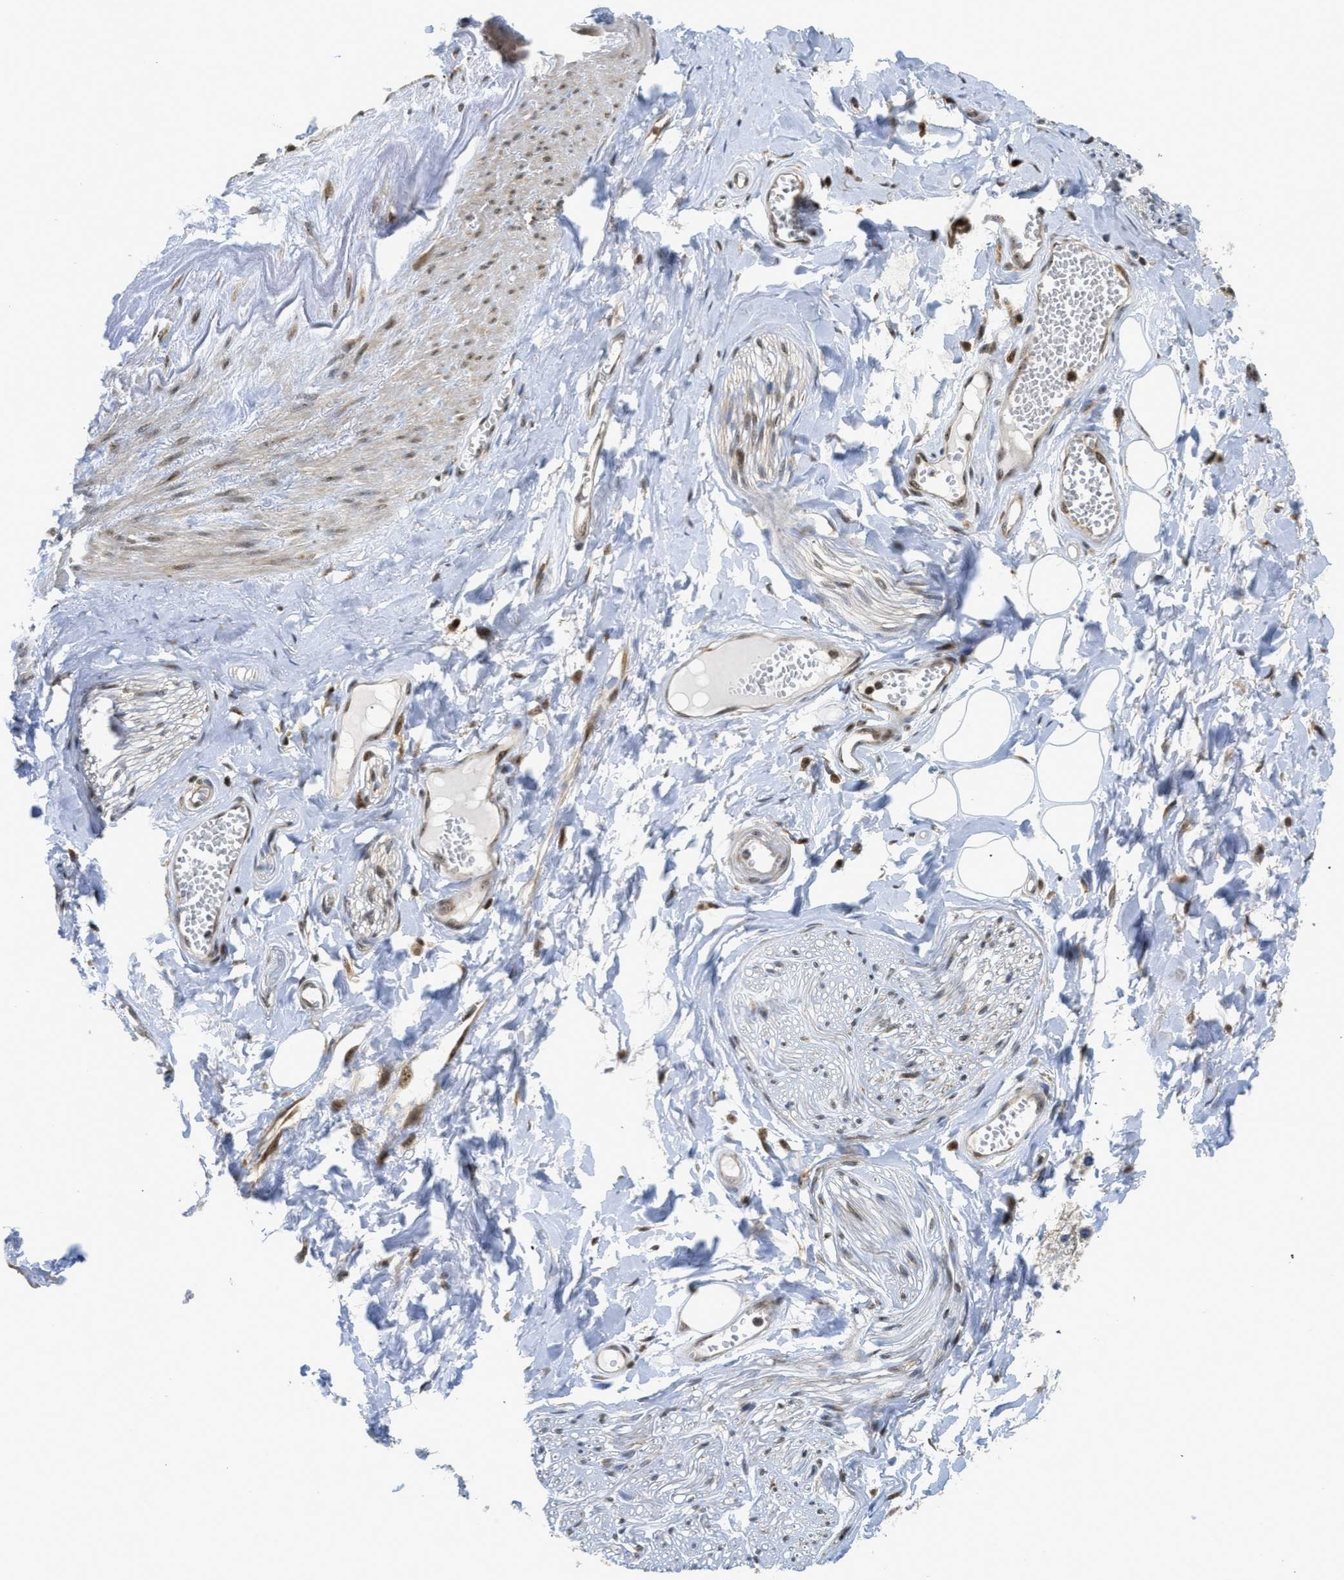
{"staining": {"intensity": "moderate", "quantity": "25%-75%", "location": "nuclear"}, "tissue": "adipose tissue", "cell_type": "Adipocytes", "image_type": "normal", "snomed": [{"axis": "morphology", "description": "Normal tissue, NOS"}, {"axis": "morphology", "description": "Inflammation, NOS"}, {"axis": "topography", "description": "Salivary gland"}, {"axis": "topography", "description": "Peripheral nerve tissue"}], "caption": "Immunohistochemical staining of unremarkable adipose tissue displays moderate nuclear protein staining in approximately 25%-75% of adipocytes.", "gene": "TACC1", "patient": {"sex": "female", "age": 75}}